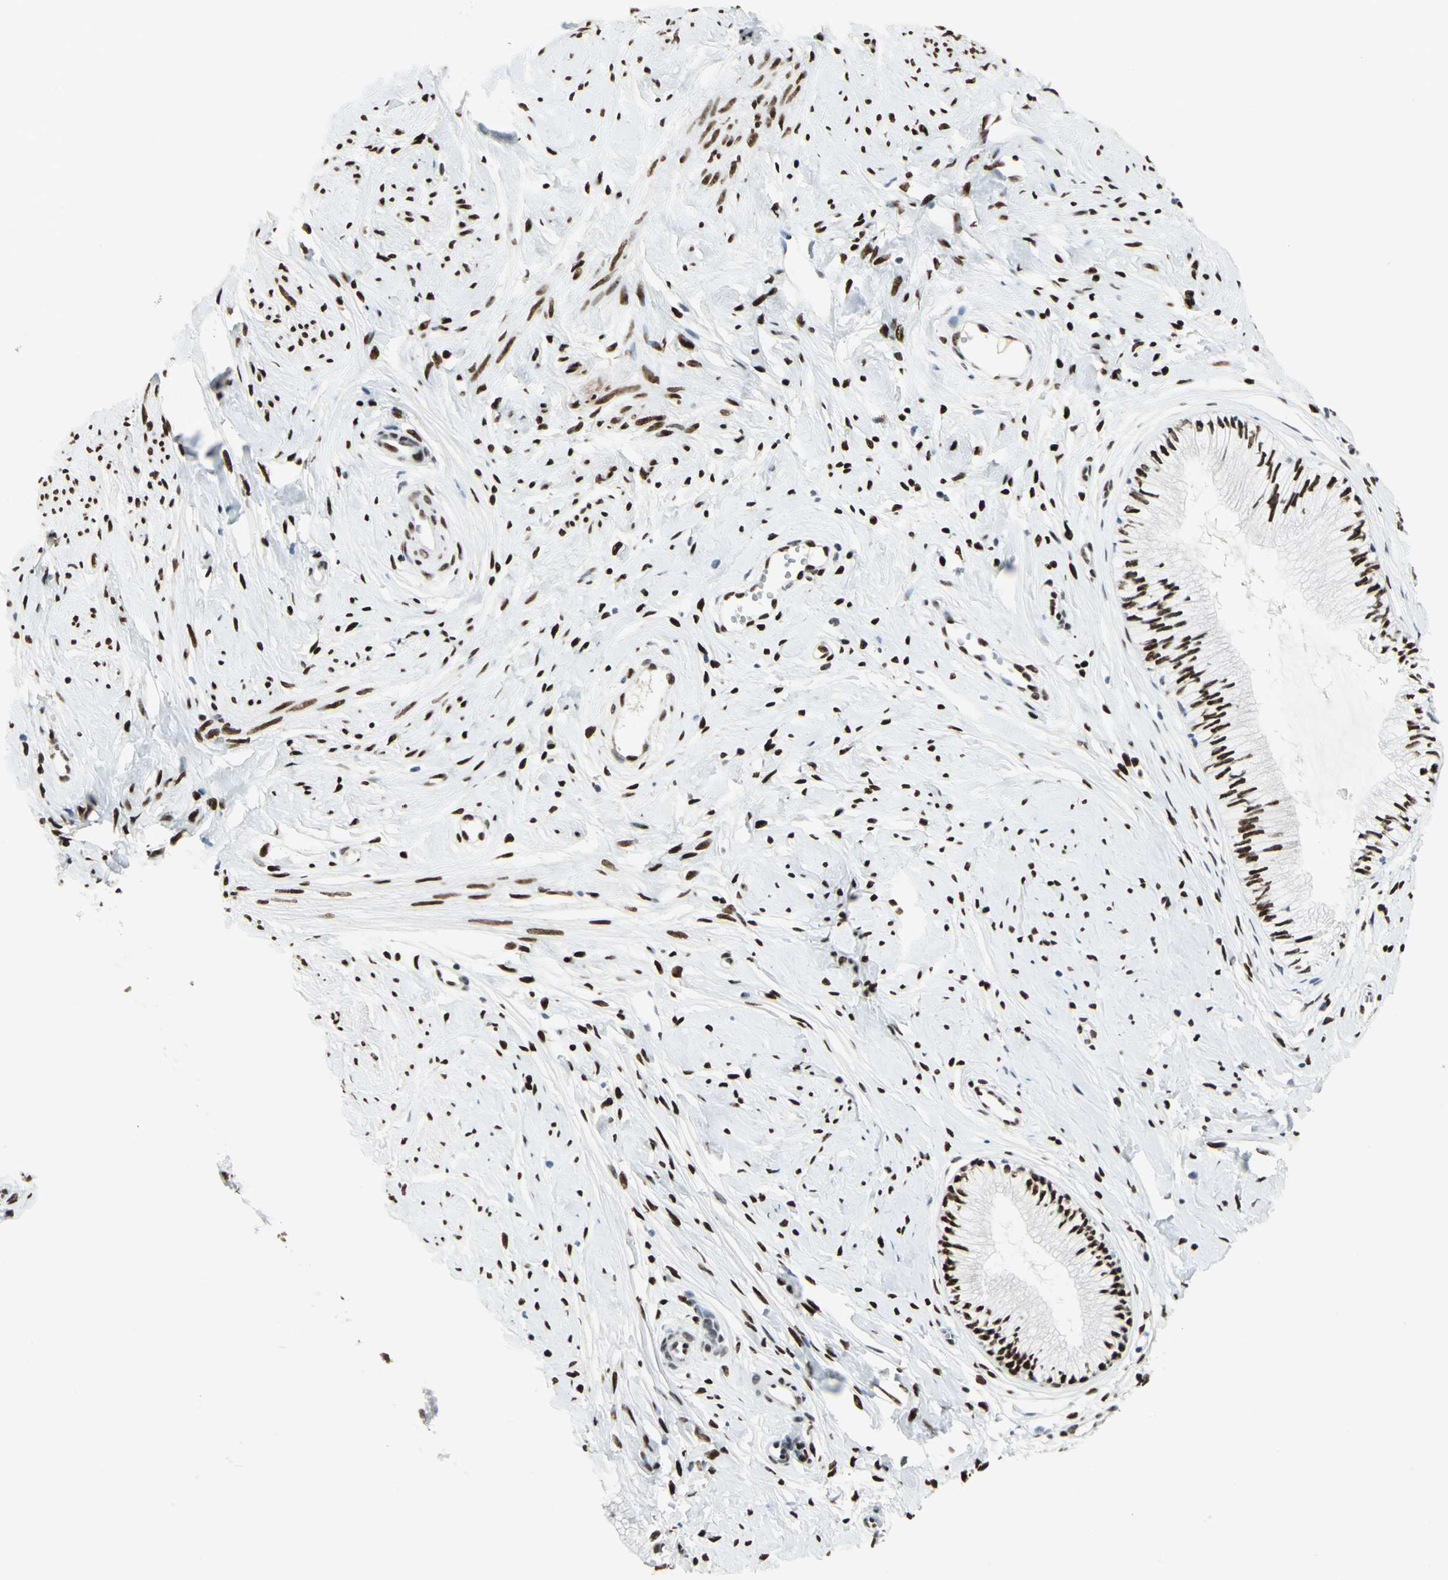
{"staining": {"intensity": "strong", "quantity": ">75%", "location": "nuclear"}, "tissue": "cervix", "cell_type": "Glandular cells", "image_type": "normal", "snomed": [{"axis": "morphology", "description": "Normal tissue, NOS"}, {"axis": "topography", "description": "Cervix"}], "caption": "Glandular cells exhibit high levels of strong nuclear positivity in about >75% of cells in normal cervix. (Stains: DAB in brown, nuclei in blue, Microscopy: brightfield microscopy at high magnification).", "gene": "MEIS2", "patient": {"sex": "female", "age": 46}}